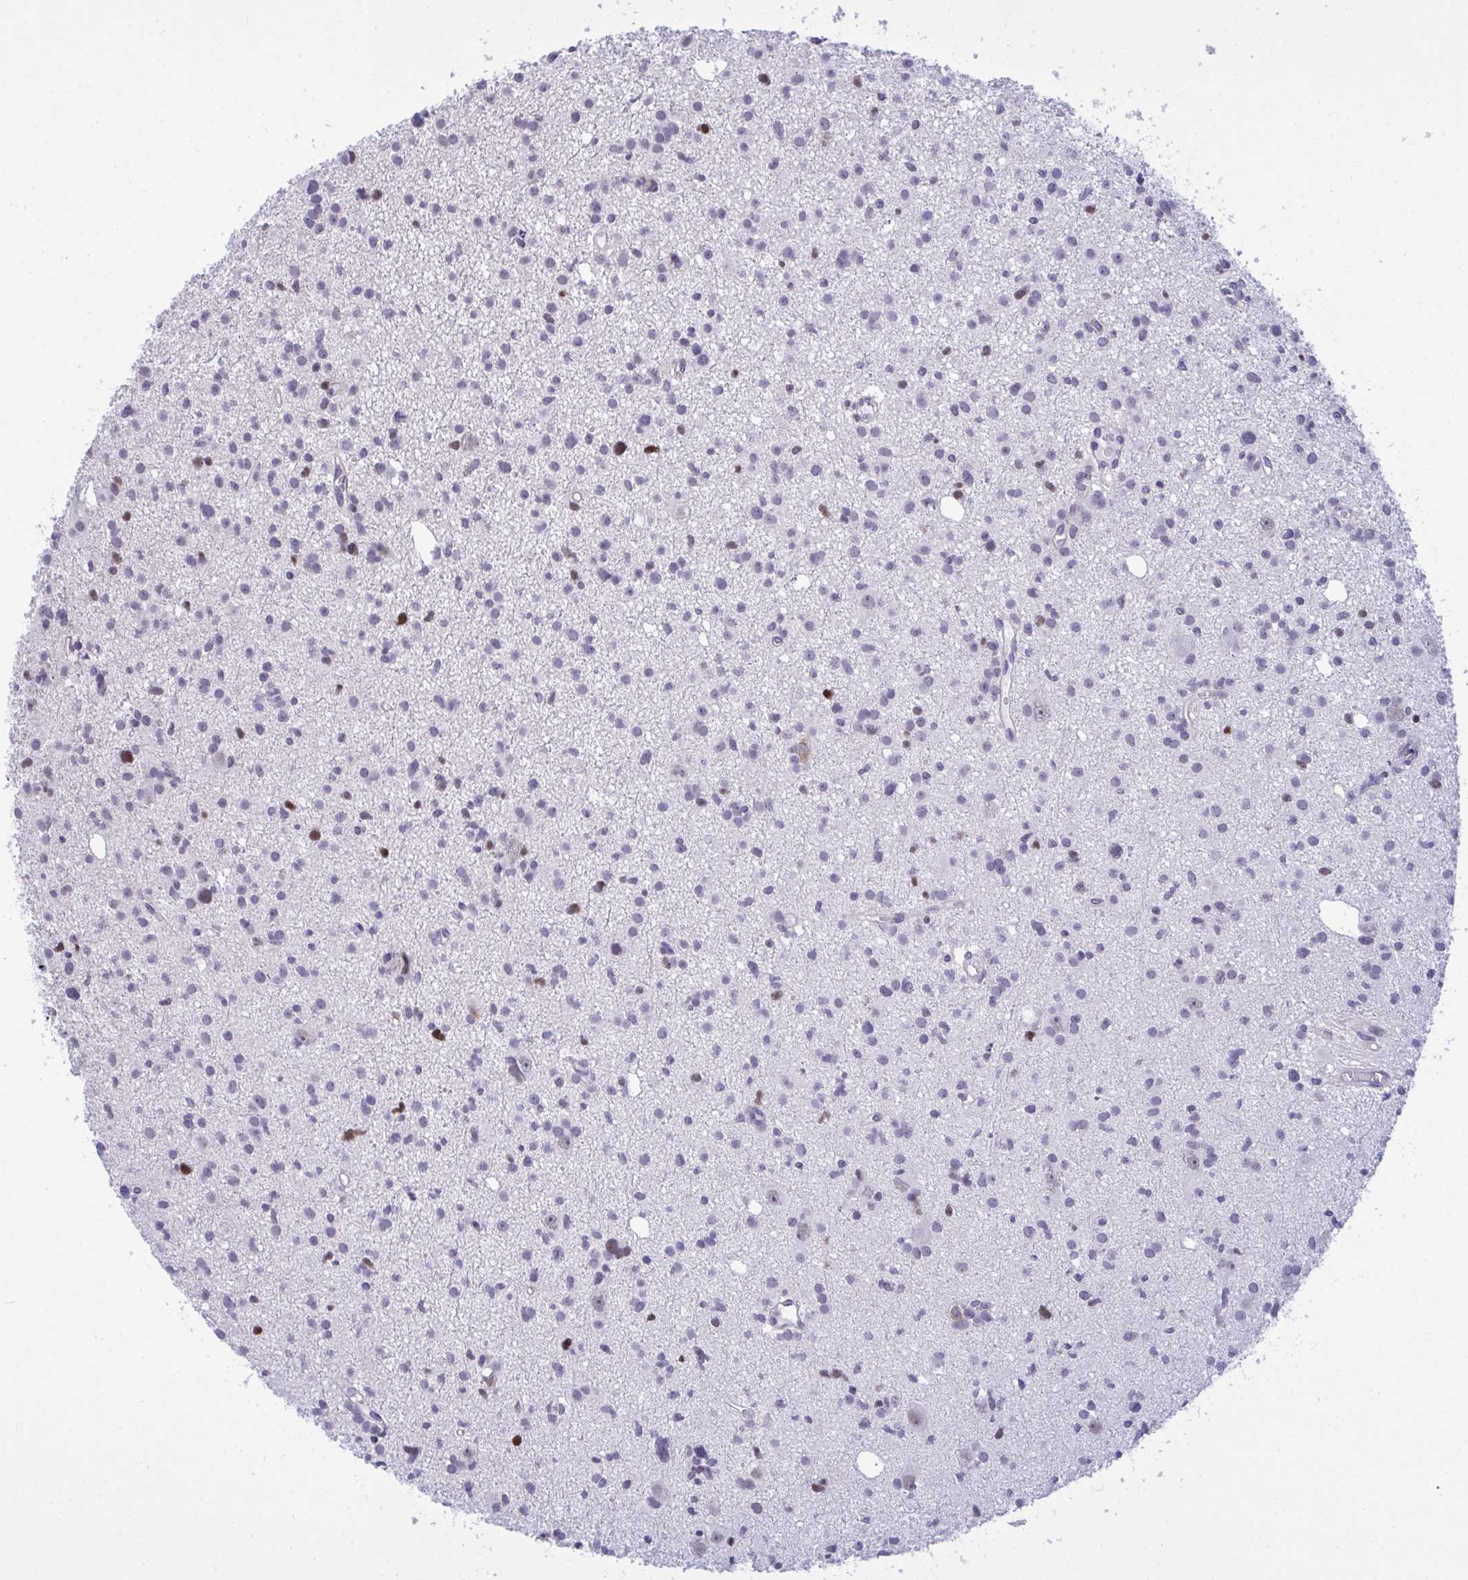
{"staining": {"intensity": "strong", "quantity": "<25%", "location": "nuclear"}, "tissue": "glioma", "cell_type": "Tumor cells", "image_type": "cancer", "snomed": [{"axis": "morphology", "description": "Glioma, malignant, High grade"}, {"axis": "topography", "description": "Brain"}], "caption": "There is medium levels of strong nuclear staining in tumor cells of high-grade glioma (malignant), as demonstrated by immunohistochemical staining (brown color).", "gene": "C1QL2", "patient": {"sex": "male", "age": 23}}